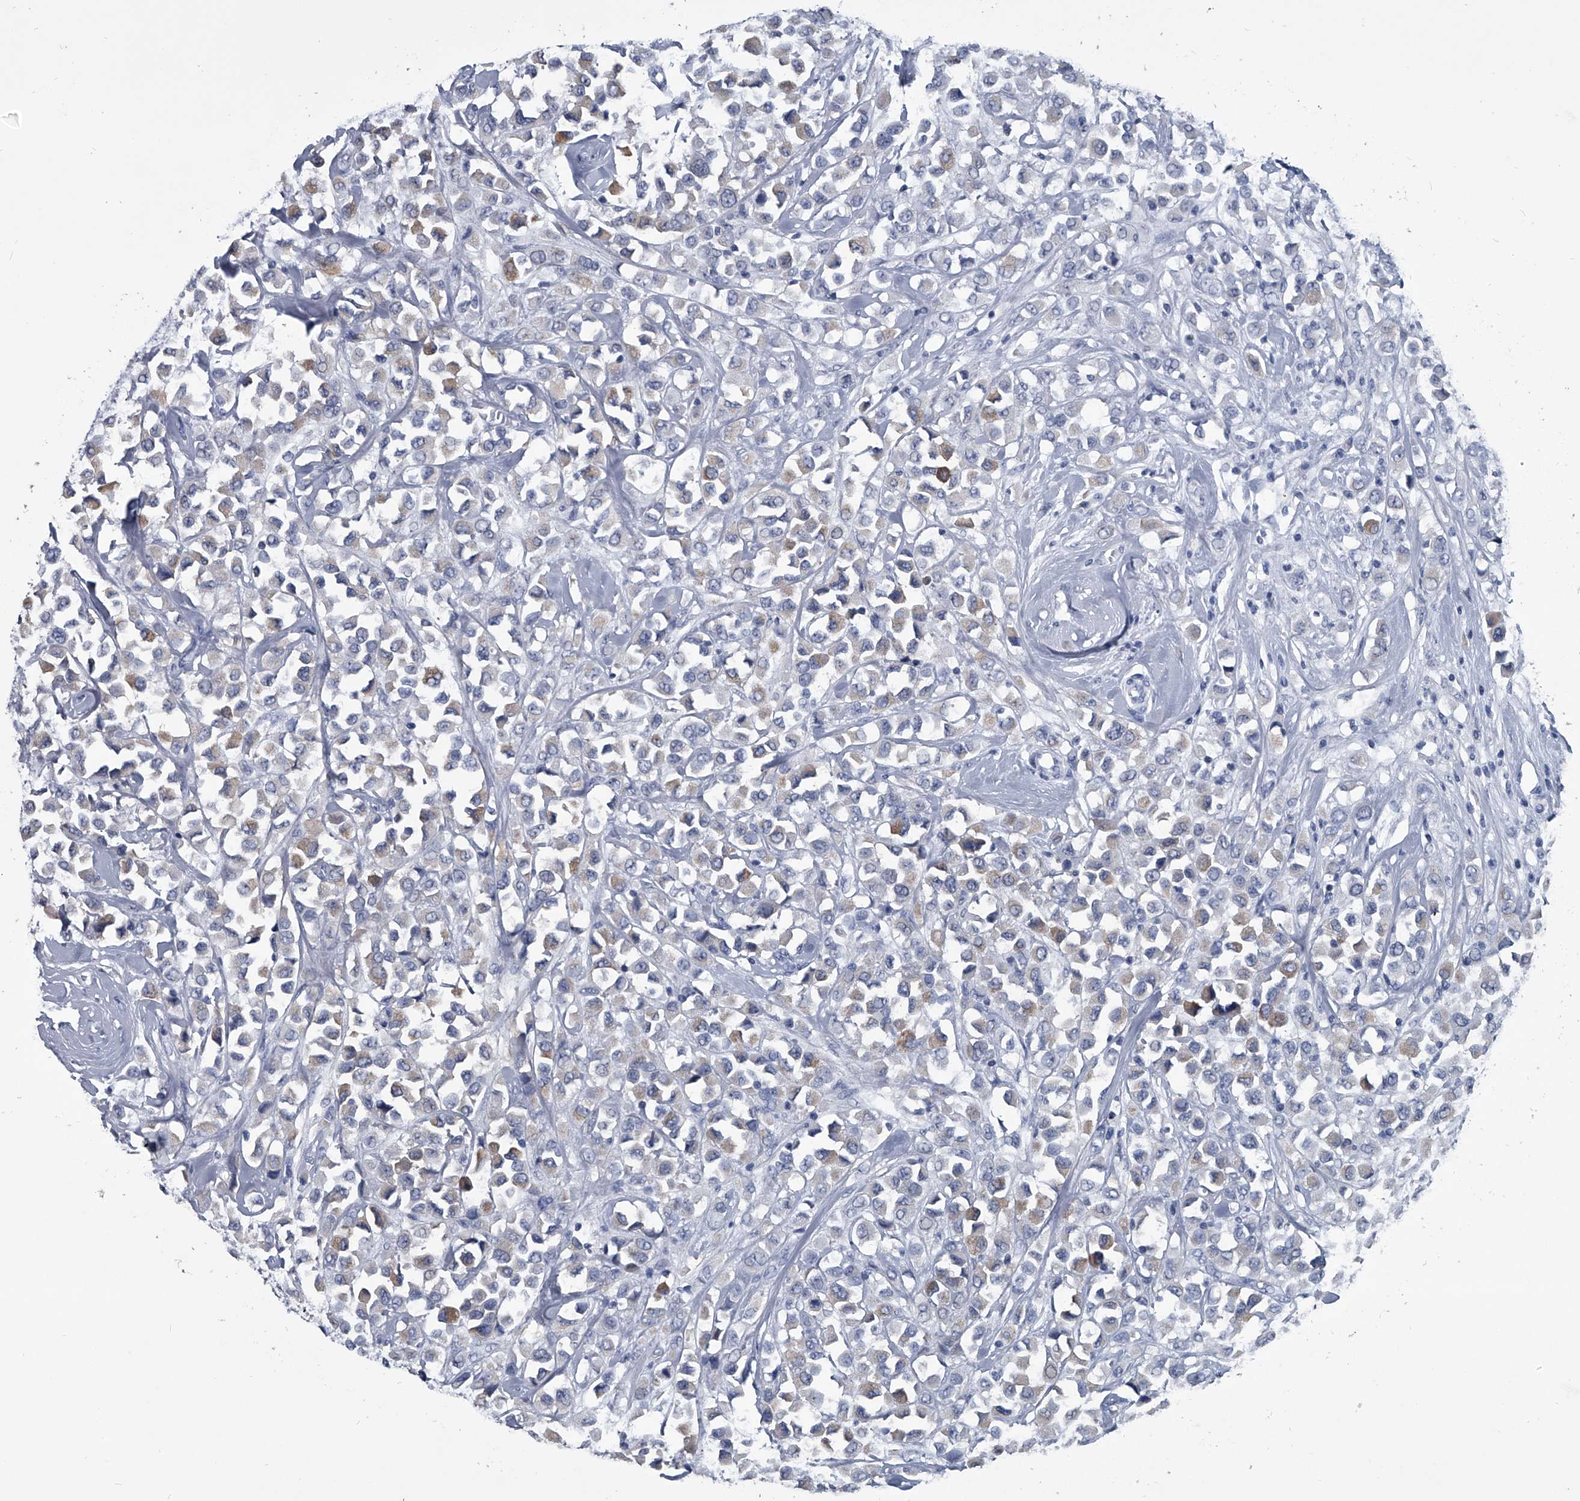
{"staining": {"intensity": "moderate", "quantity": "<25%", "location": "cytoplasmic/membranous"}, "tissue": "breast cancer", "cell_type": "Tumor cells", "image_type": "cancer", "snomed": [{"axis": "morphology", "description": "Duct carcinoma"}, {"axis": "topography", "description": "Breast"}], "caption": "Immunohistochemical staining of human infiltrating ductal carcinoma (breast) displays low levels of moderate cytoplasmic/membranous protein expression in about <25% of tumor cells. The staining is performed using DAB brown chromogen to label protein expression. The nuclei are counter-stained blue using hematoxylin.", "gene": "BCAS1", "patient": {"sex": "female", "age": 61}}